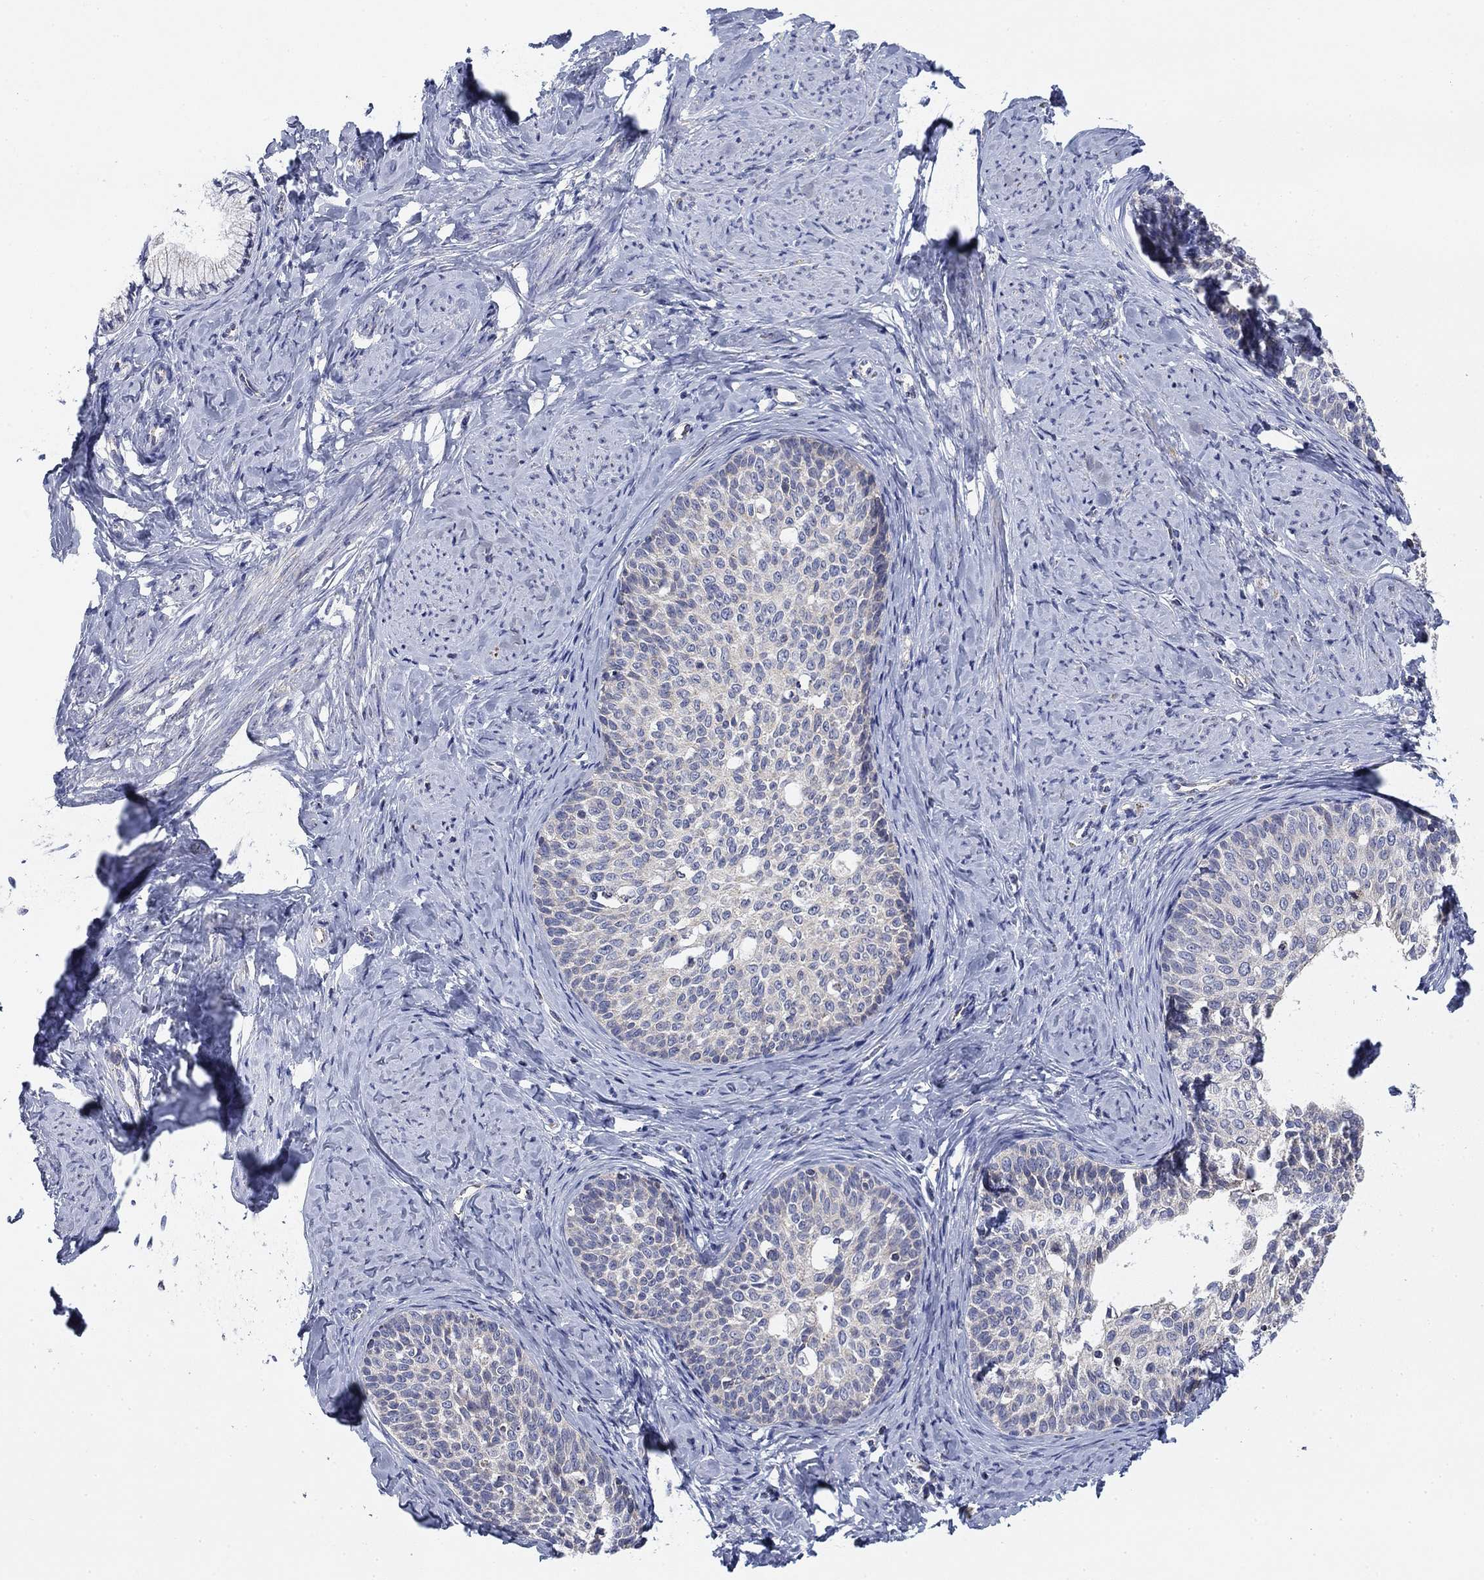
{"staining": {"intensity": "negative", "quantity": "none", "location": "none"}, "tissue": "cervical cancer", "cell_type": "Tumor cells", "image_type": "cancer", "snomed": [{"axis": "morphology", "description": "Squamous cell carcinoma, NOS"}, {"axis": "topography", "description": "Cervix"}], "caption": "Squamous cell carcinoma (cervical) stained for a protein using IHC shows no staining tumor cells.", "gene": "NACAD", "patient": {"sex": "female", "age": 51}}